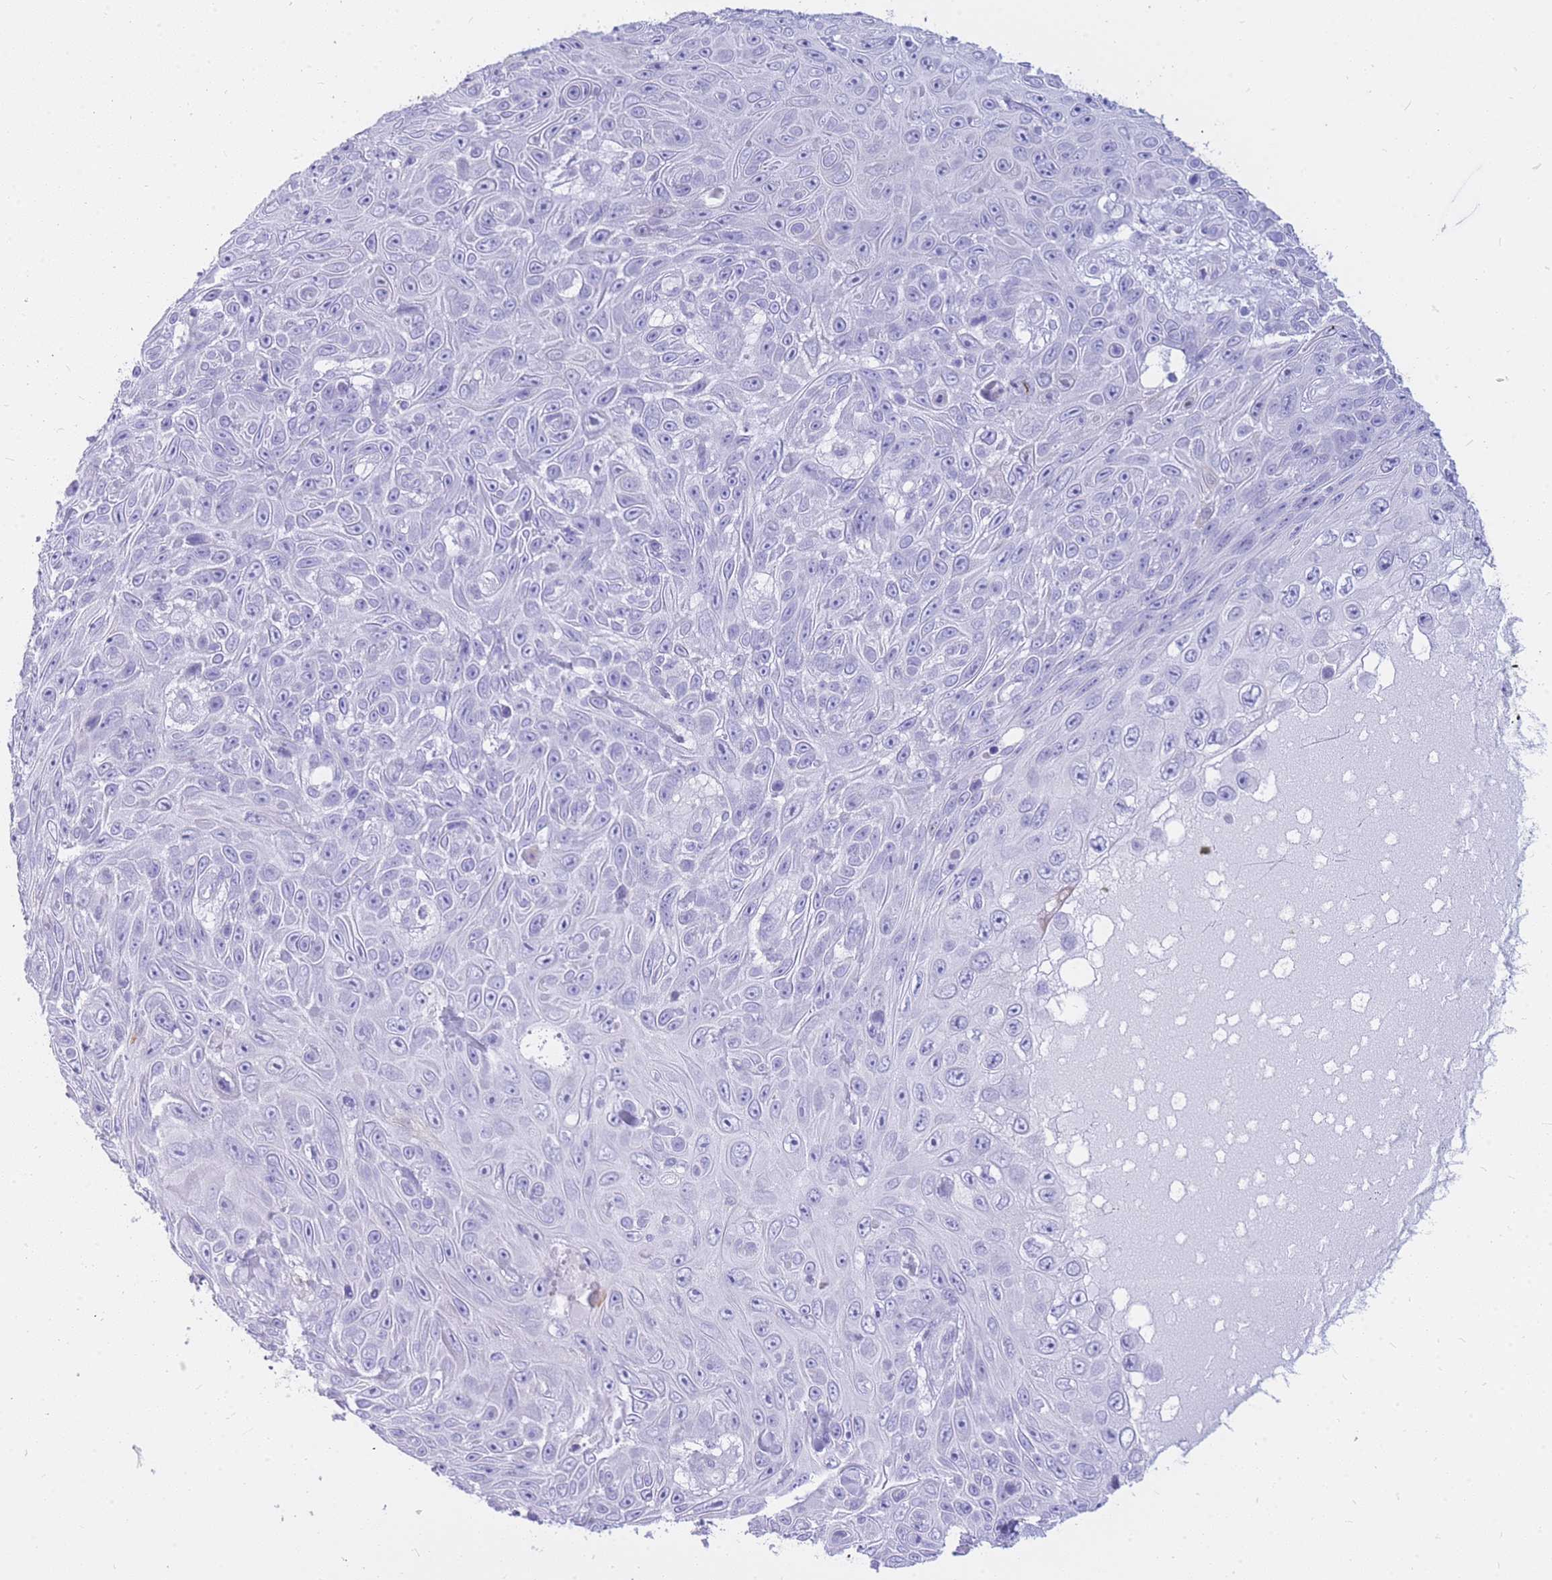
{"staining": {"intensity": "negative", "quantity": "none", "location": "none"}, "tissue": "skin cancer", "cell_type": "Tumor cells", "image_type": "cancer", "snomed": [{"axis": "morphology", "description": "Squamous cell carcinoma, NOS"}, {"axis": "topography", "description": "Skin"}], "caption": "Skin squamous cell carcinoma was stained to show a protein in brown. There is no significant staining in tumor cells.", "gene": "HERC1", "patient": {"sex": "male", "age": 82}}